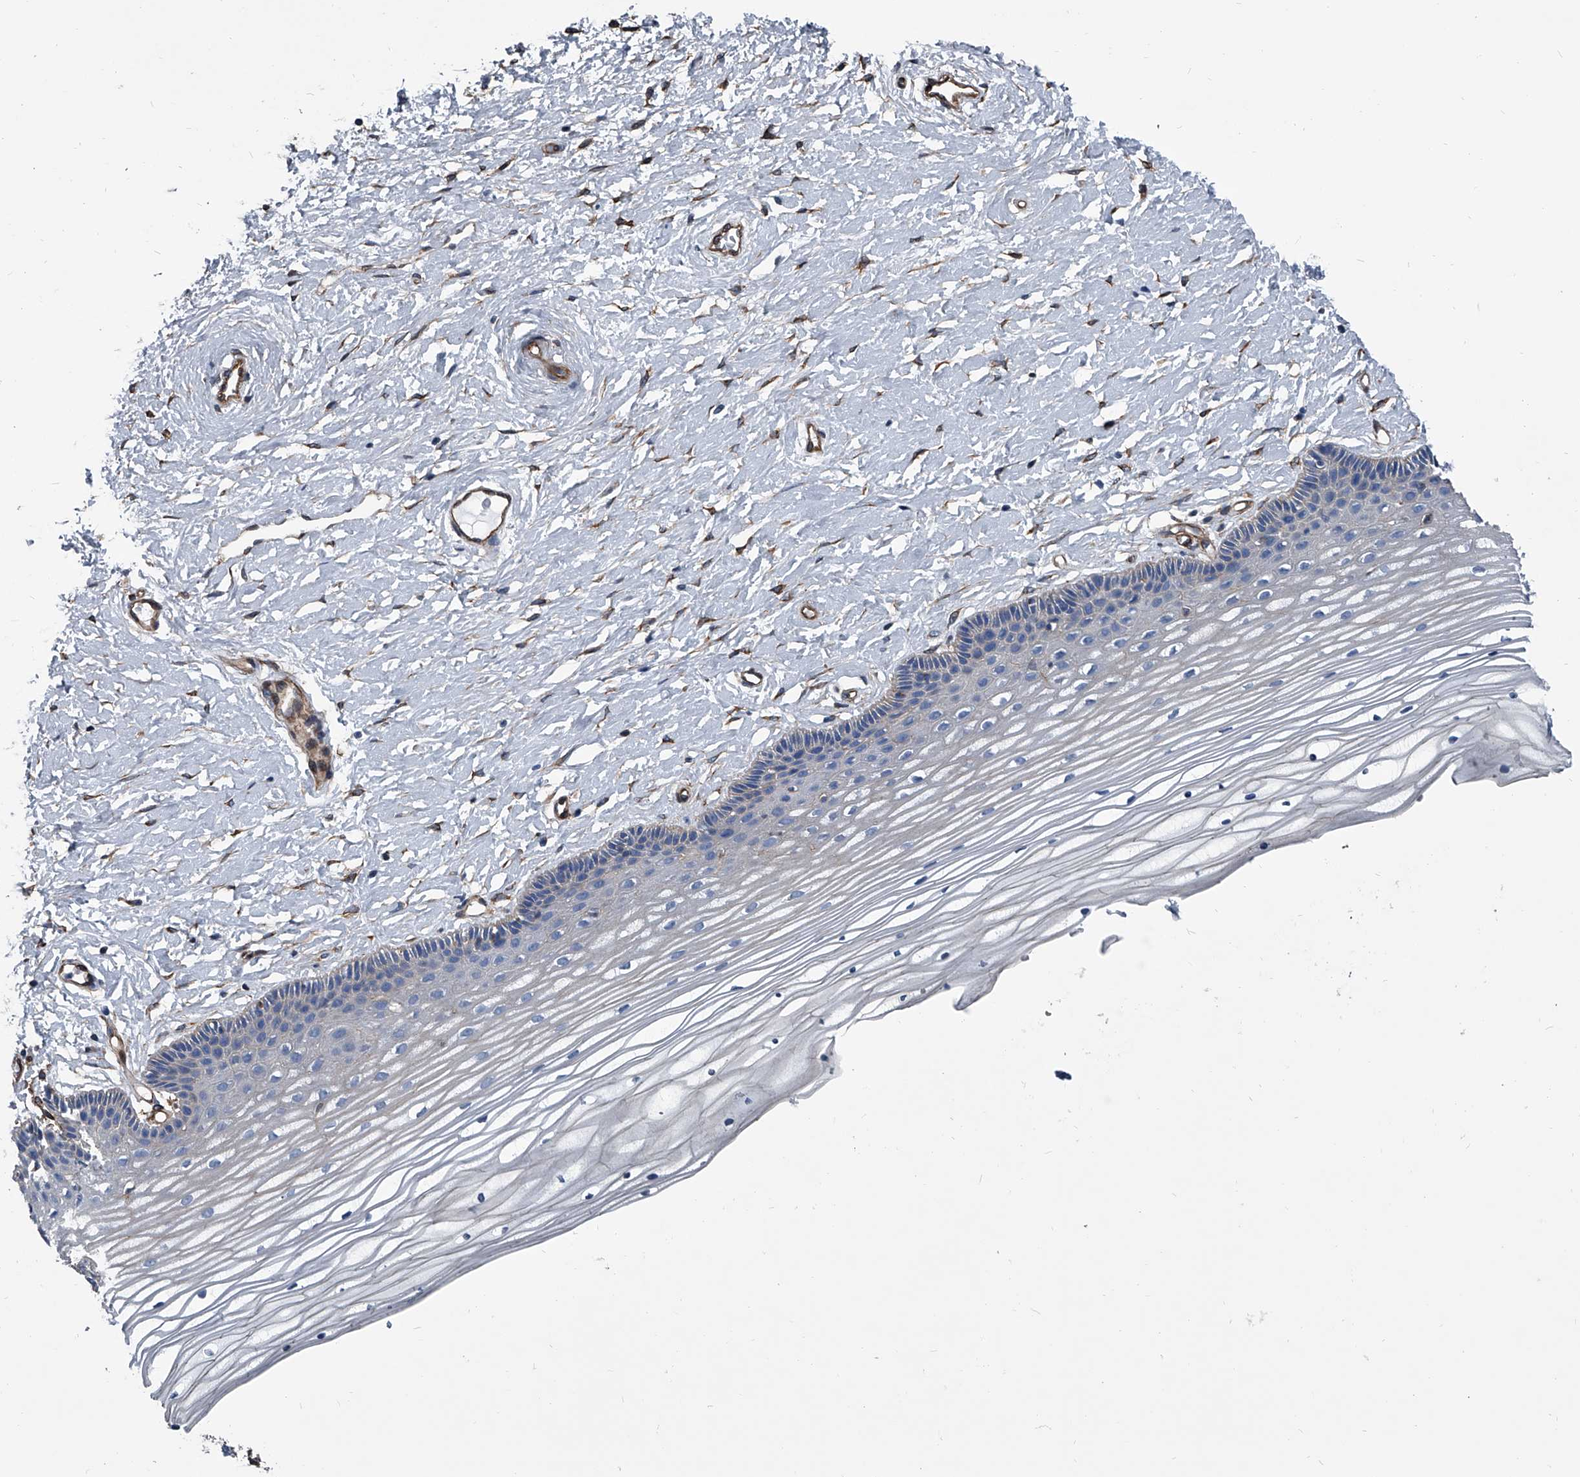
{"staining": {"intensity": "negative", "quantity": "none", "location": "none"}, "tissue": "vagina", "cell_type": "Squamous epithelial cells", "image_type": "normal", "snomed": [{"axis": "morphology", "description": "Normal tissue, NOS"}, {"axis": "topography", "description": "Vagina"}, {"axis": "topography", "description": "Cervix"}], "caption": "Squamous epithelial cells are negative for brown protein staining in normal vagina. (DAB IHC visualized using brightfield microscopy, high magnification).", "gene": "PLEC", "patient": {"sex": "female", "age": 40}}